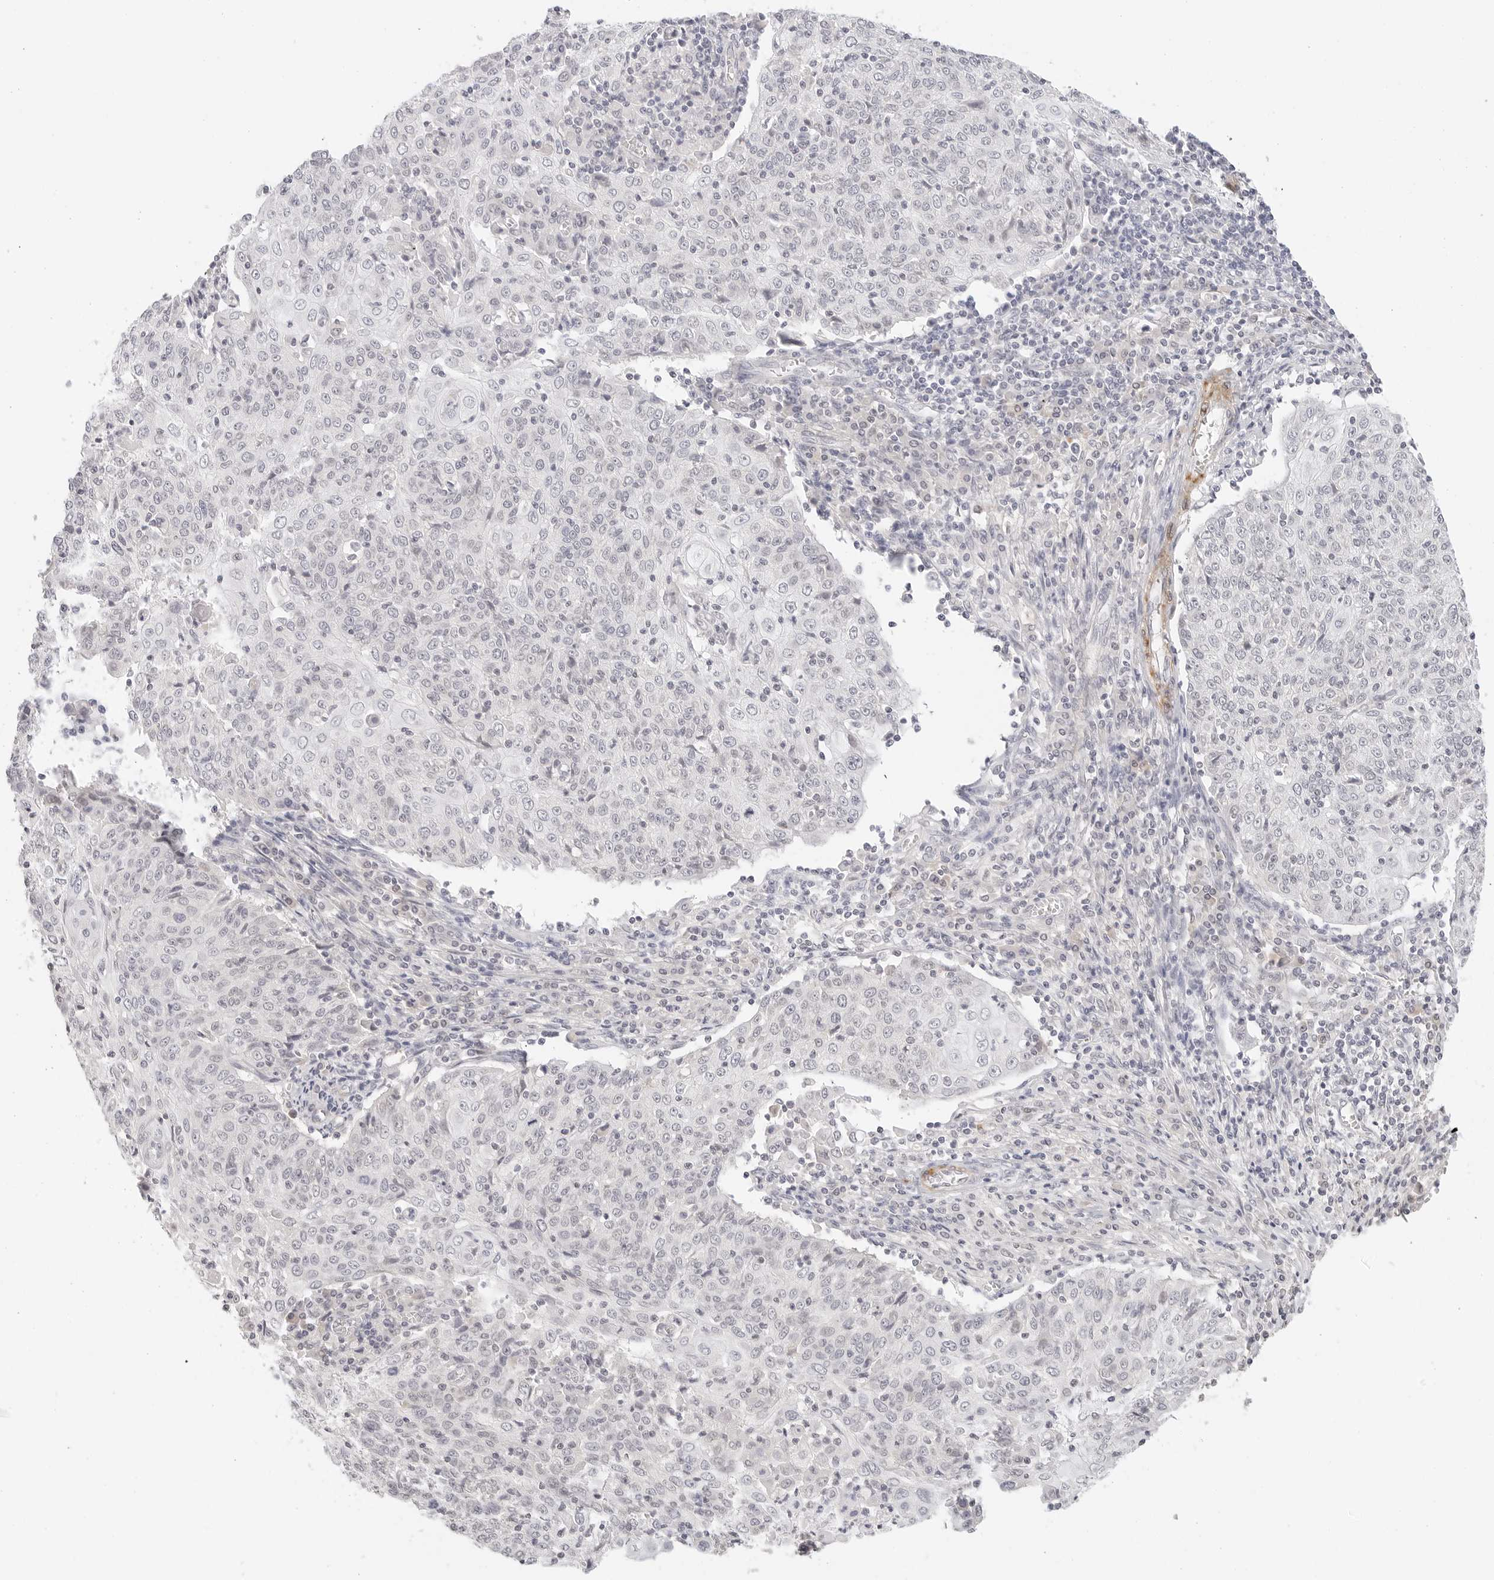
{"staining": {"intensity": "negative", "quantity": "none", "location": "none"}, "tissue": "cervical cancer", "cell_type": "Tumor cells", "image_type": "cancer", "snomed": [{"axis": "morphology", "description": "Squamous cell carcinoma, NOS"}, {"axis": "topography", "description": "Cervix"}], "caption": "IHC histopathology image of human cervical cancer (squamous cell carcinoma) stained for a protein (brown), which demonstrates no staining in tumor cells.", "gene": "PCDH19", "patient": {"sex": "female", "age": 48}}